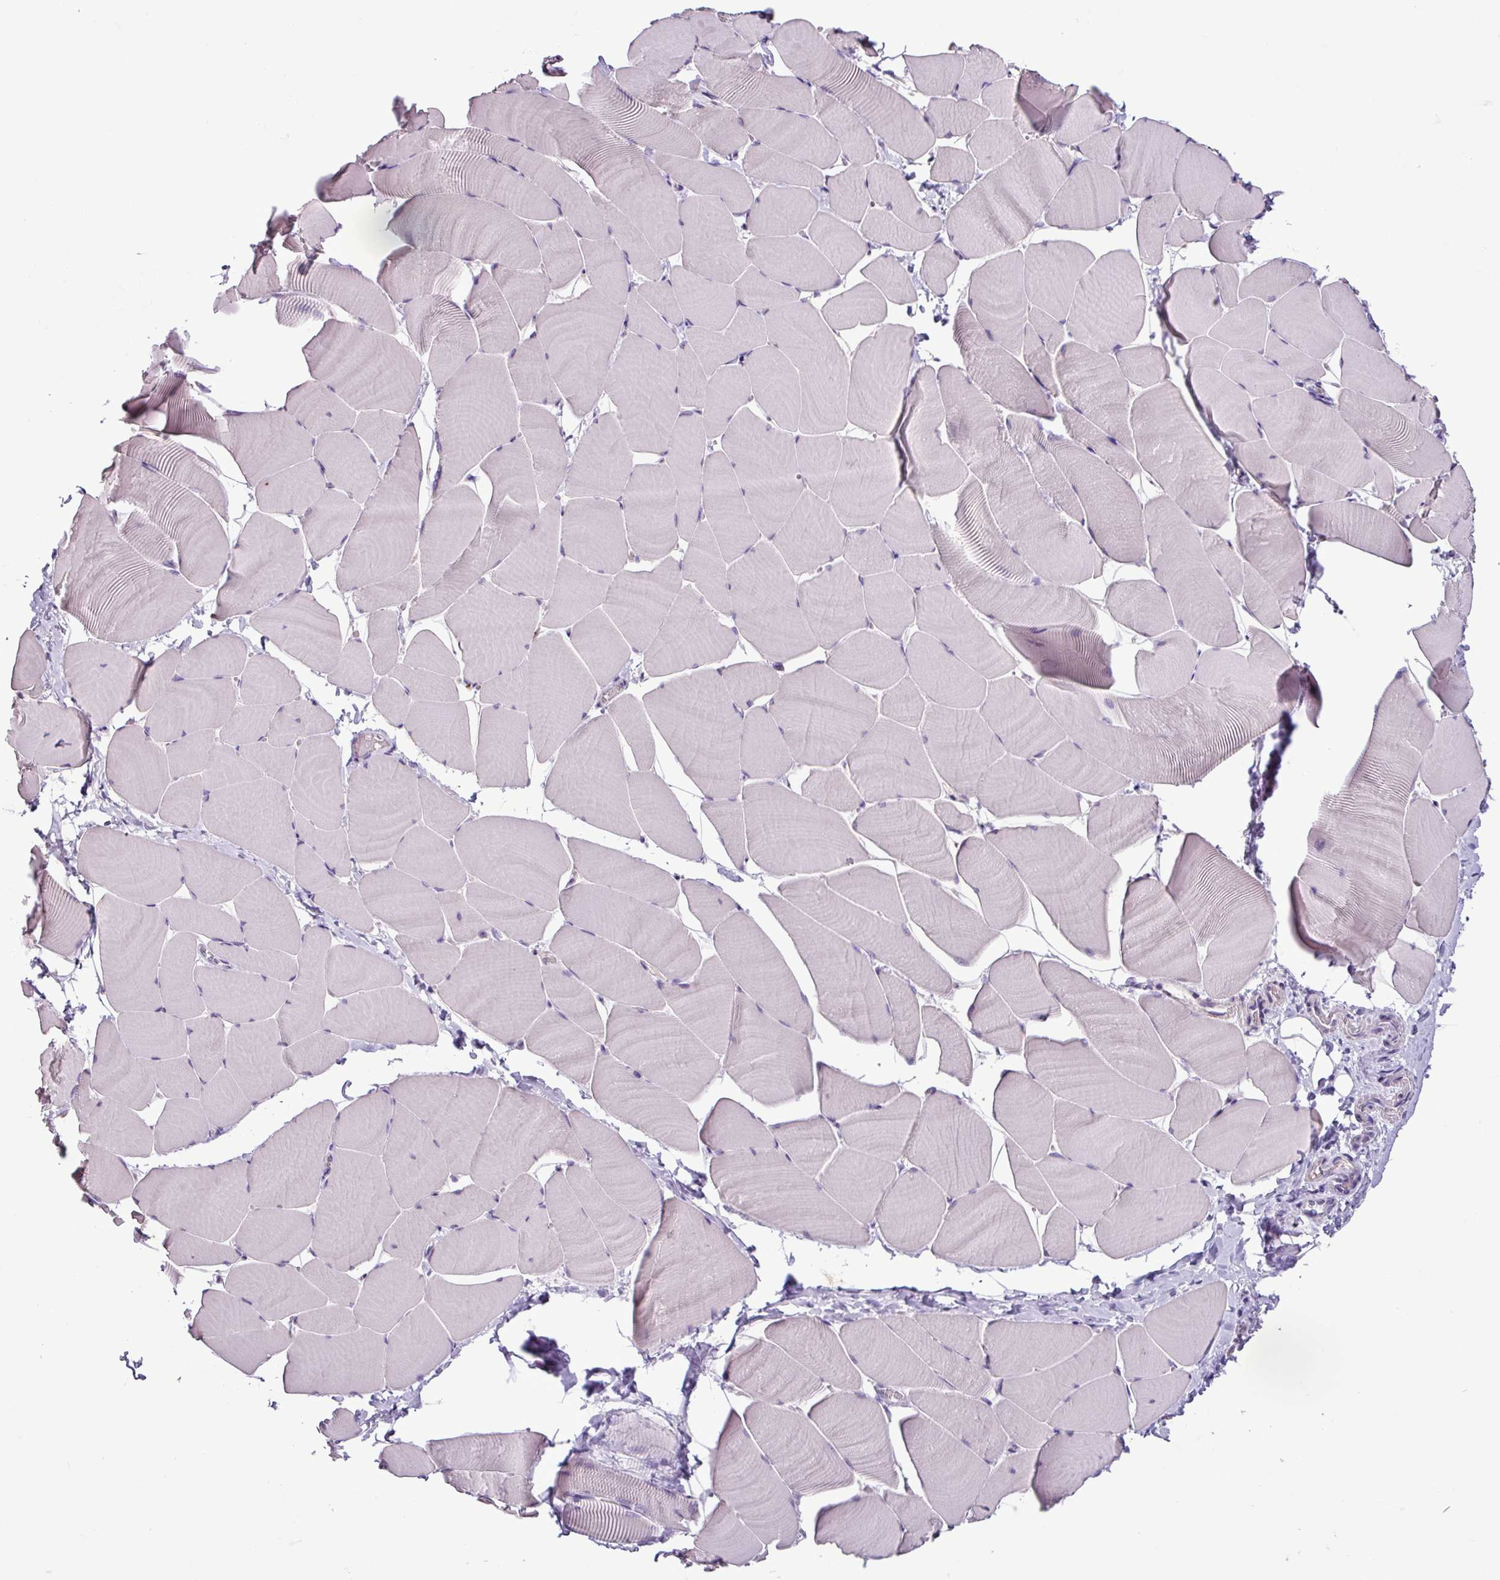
{"staining": {"intensity": "negative", "quantity": "none", "location": "none"}, "tissue": "skeletal muscle", "cell_type": "Myocytes", "image_type": "normal", "snomed": [{"axis": "morphology", "description": "Normal tissue, NOS"}, {"axis": "topography", "description": "Skeletal muscle"}], "caption": "DAB (3,3'-diaminobenzidine) immunohistochemical staining of unremarkable human skeletal muscle demonstrates no significant staining in myocytes. Brightfield microscopy of IHC stained with DAB (brown) and hematoxylin (blue), captured at high magnification.", "gene": "C9orf24", "patient": {"sex": "male", "age": 25}}